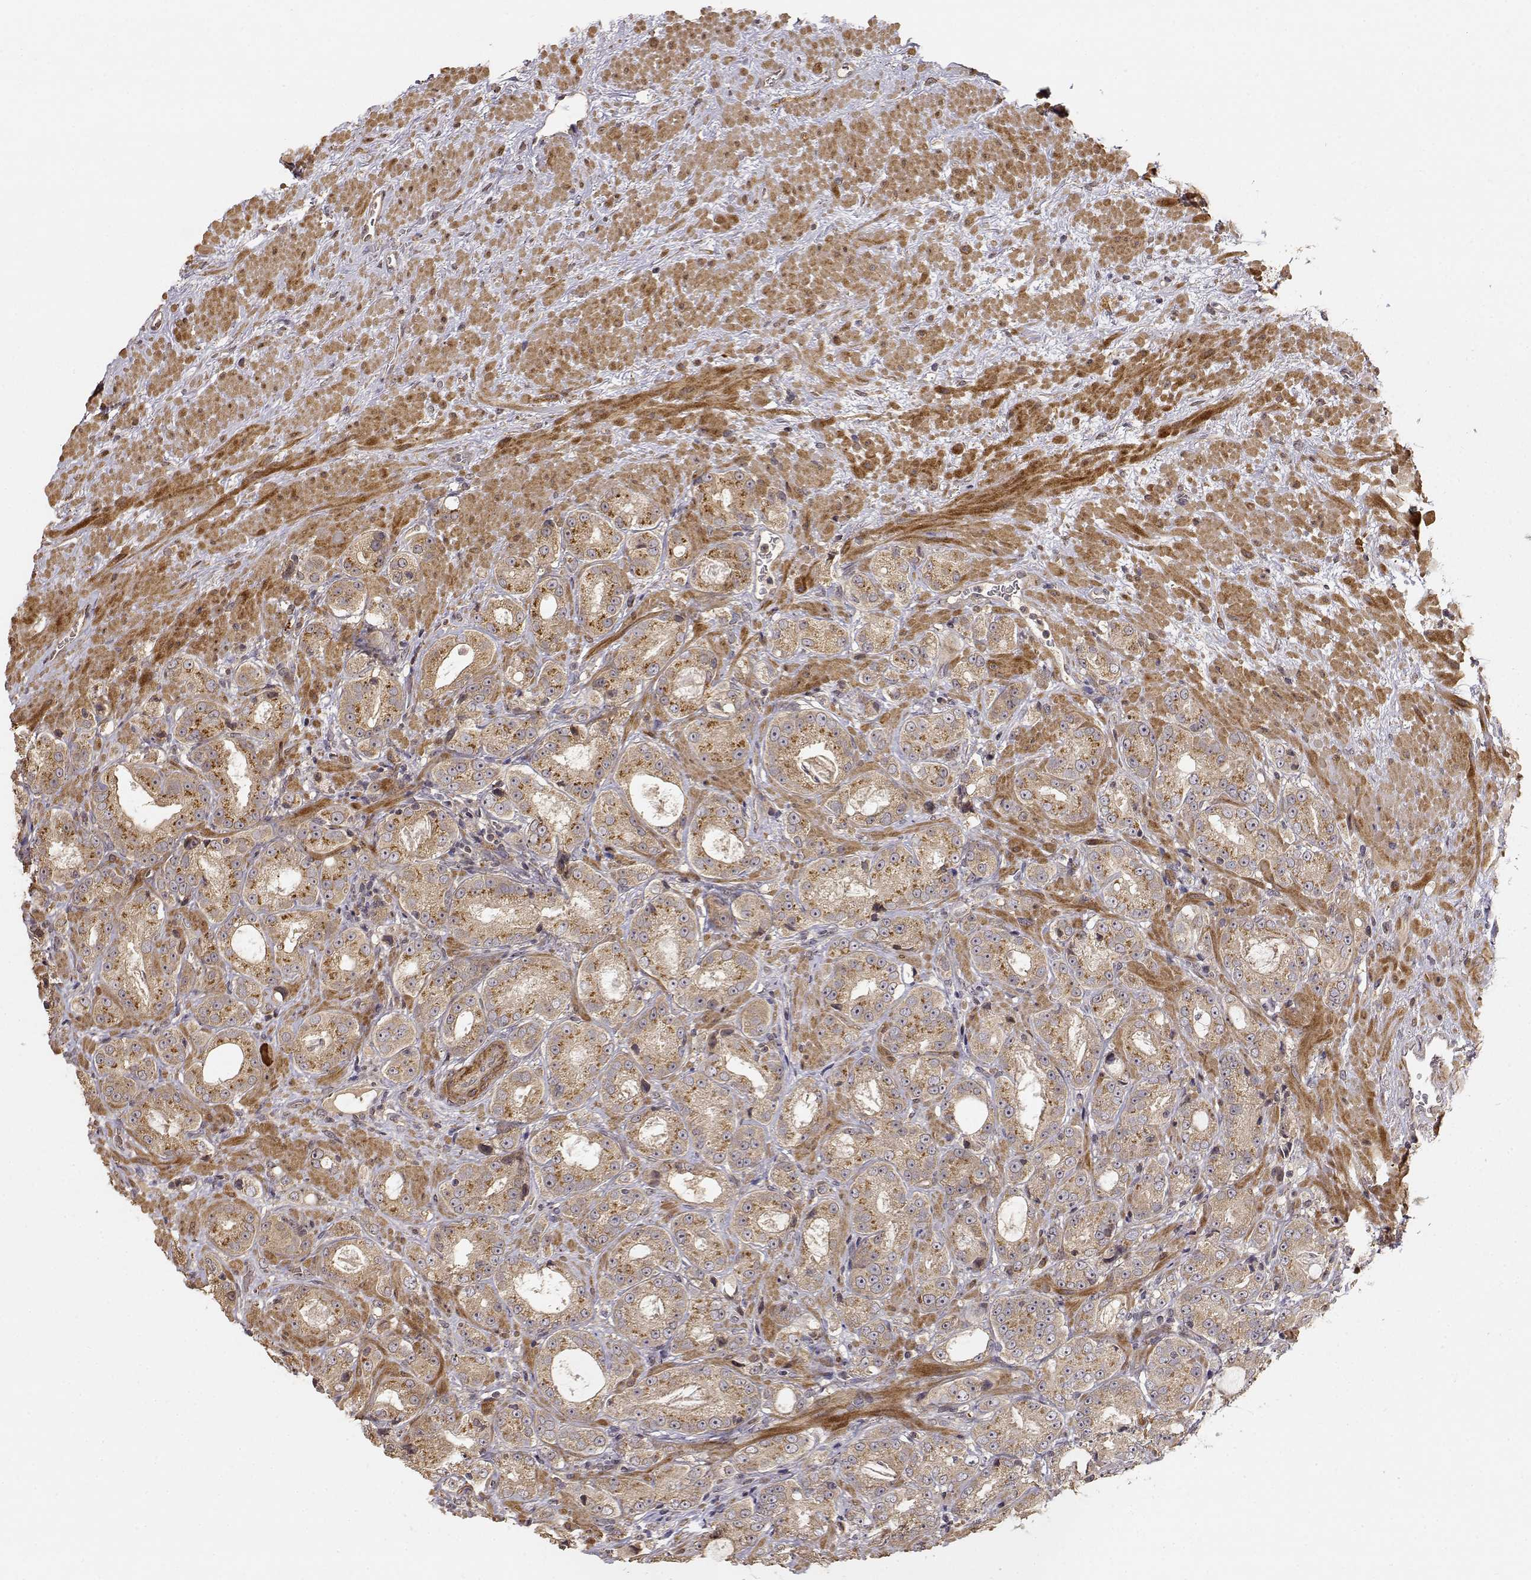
{"staining": {"intensity": "moderate", "quantity": "25%-75%", "location": "cytoplasmic/membranous"}, "tissue": "prostate cancer", "cell_type": "Tumor cells", "image_type": "cancer", "snomed": [{"axis": "morphology", "description": "Normal tissue, NOS"}, {"axis": "morphology", "description": "Adenocarcinoma, High grade"}, {"axis": "topography", "description": "Prostate"}], "caption": "Immunohistochemistry (IHC) staining of prostate cancer, which shows medium levels of moderate cytoplasmic/membranous positivity in approximately 25%-75% of tumor cells indicating moderate cytoplasmic/membranous protein expression. The staining was performed using DAB (3,3'-diaminobenzidine) (brown) for protein detection and nuclei were counterstained in hematoxylin (blue).", "gene": "PICK1", "patient": {"sex": "male", "age": 83}}